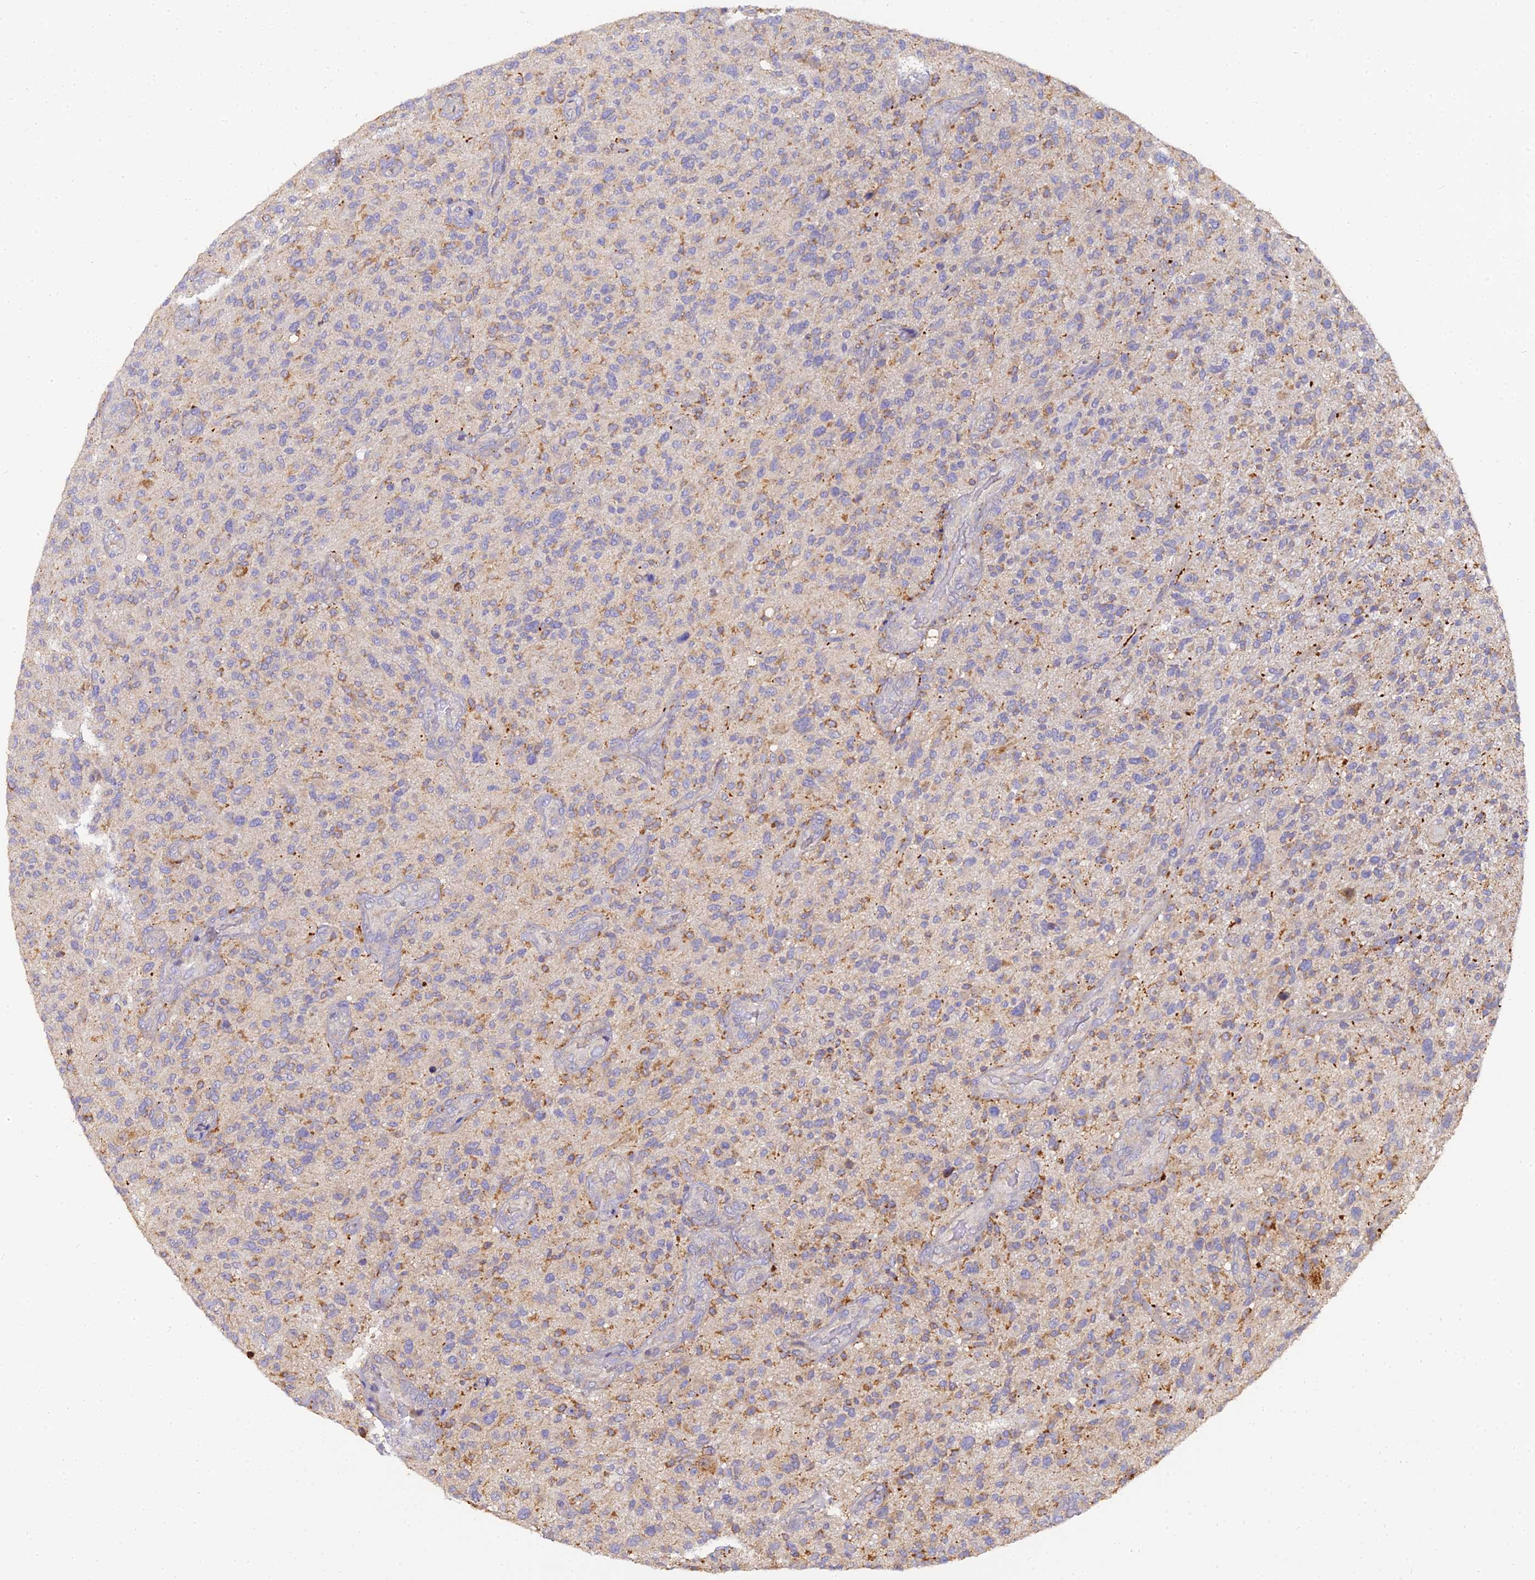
{"staining": {"intensity": "moderate", "quantity": "25%-75%", "location": "cytoplasmic/membranous"}, "tissue": "glioma", "cell_type": "Tumor cells", "image_type": "cancer", "snomed": [{"axis": "morphology", "description": "Glioma, malignant, High grade"}, {"axis": "topography", "description": "Brain"}], "caption": "An IHC micrograph of tumor tissue is shown. Protein staining in brown shows moderate cytoplasmic/membranous positivity in glioma within tumor cells.", "gene": "ARL8B", "patient": {"sex": "male", "age": 47}}